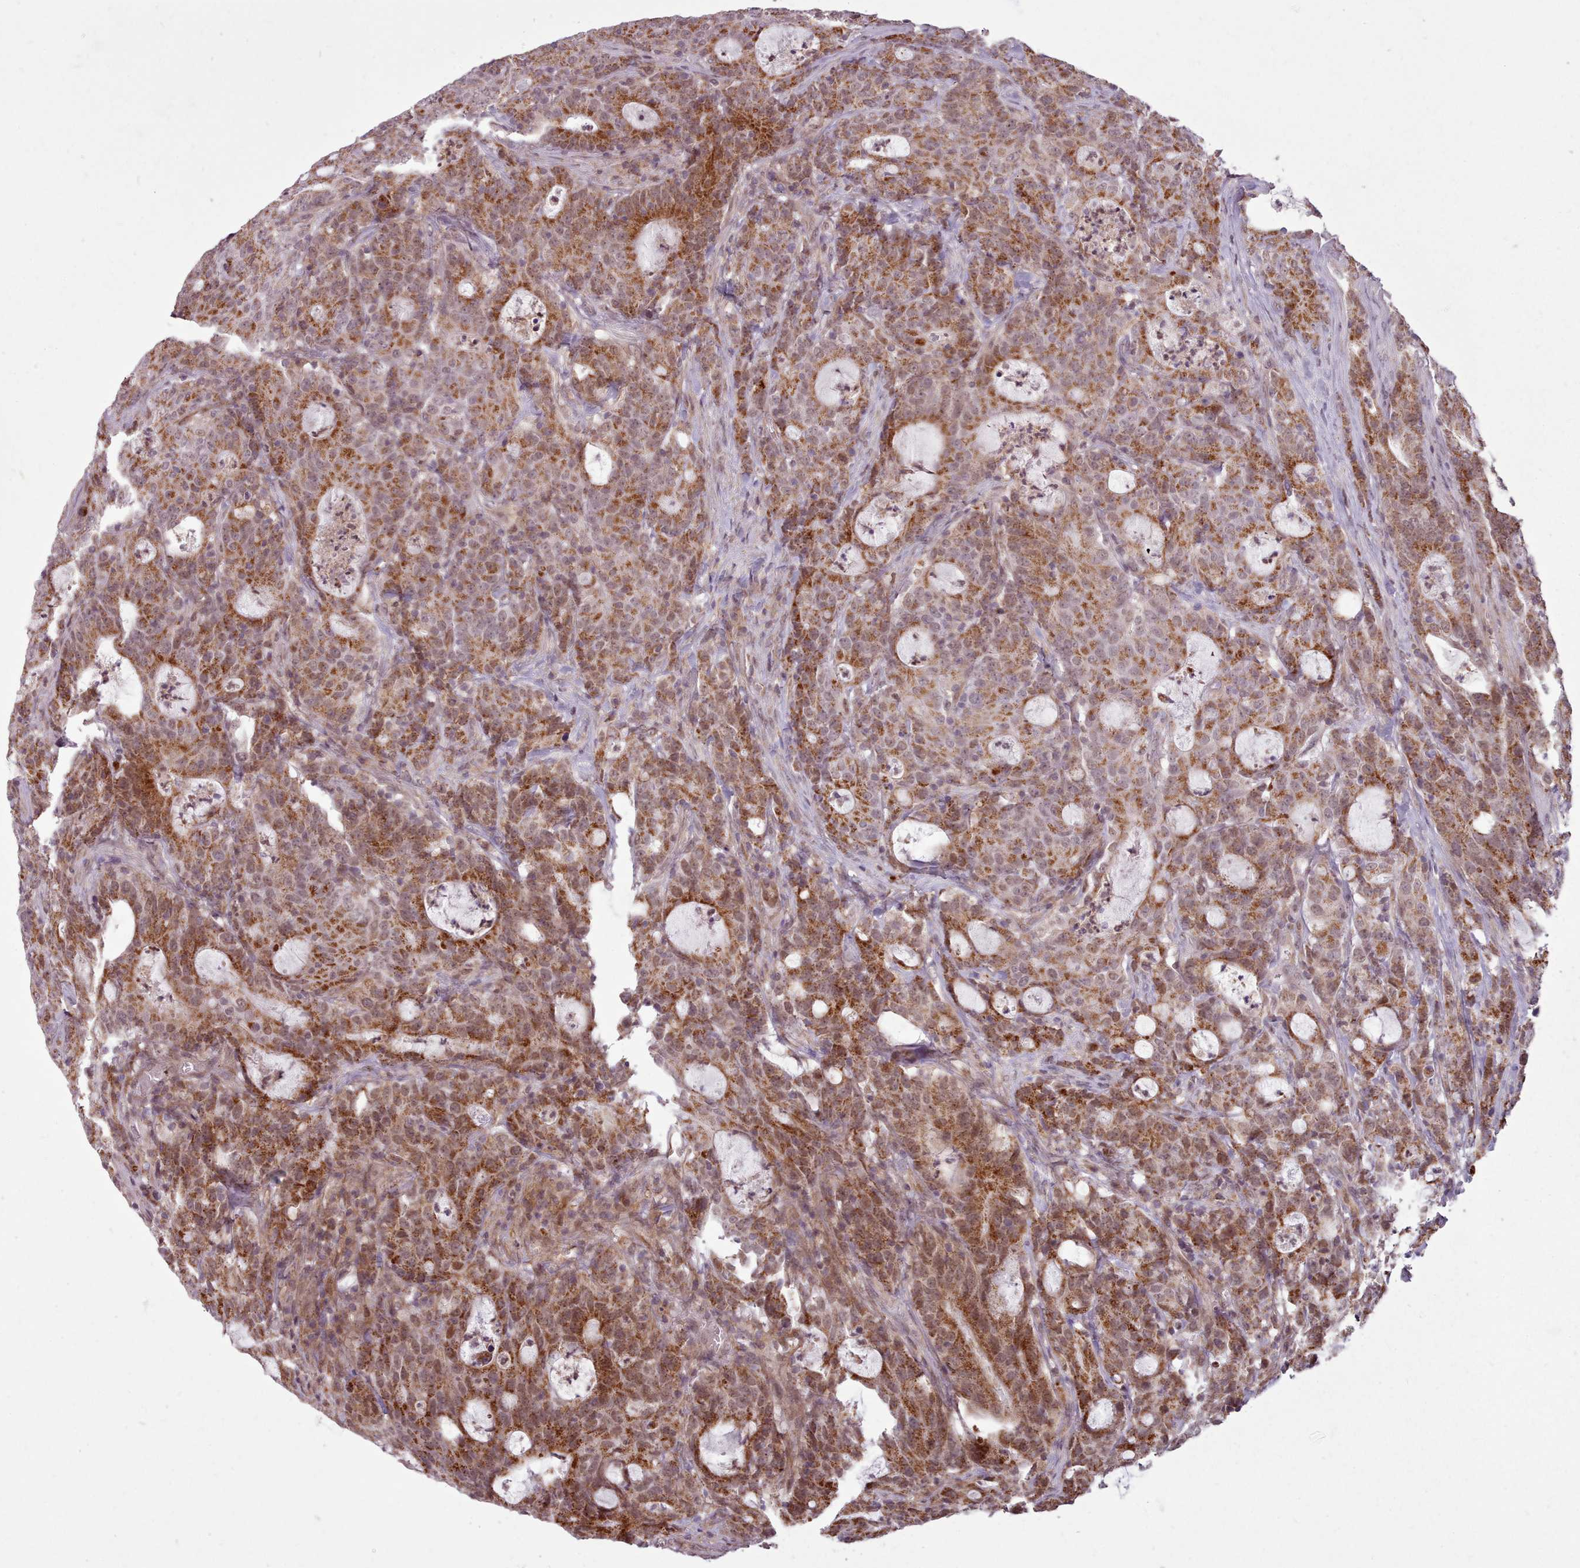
{"staining": {"intensity": "moderate", "quantity": ">75%", "location": "cytoplasmic/membranous,nuclear"}, "tissue": "colorectal cancer", "cell_type": "Tumor cells", "image_type": "cancer", "snomed": [{"axis": "morphology", "description": "Adenocarcinoma, NOS"}, {"axis": "topography", "description": "Colon"}], "caption": "Protein staining by IHC reveals moderate cytoplasmic/membranous and nuclear expression in about >75% of tumor cells in colorectal cancer (adenocarcinoma).", "gene": "ZMYM4", "patient": {"sex": "male", "age": 83}}